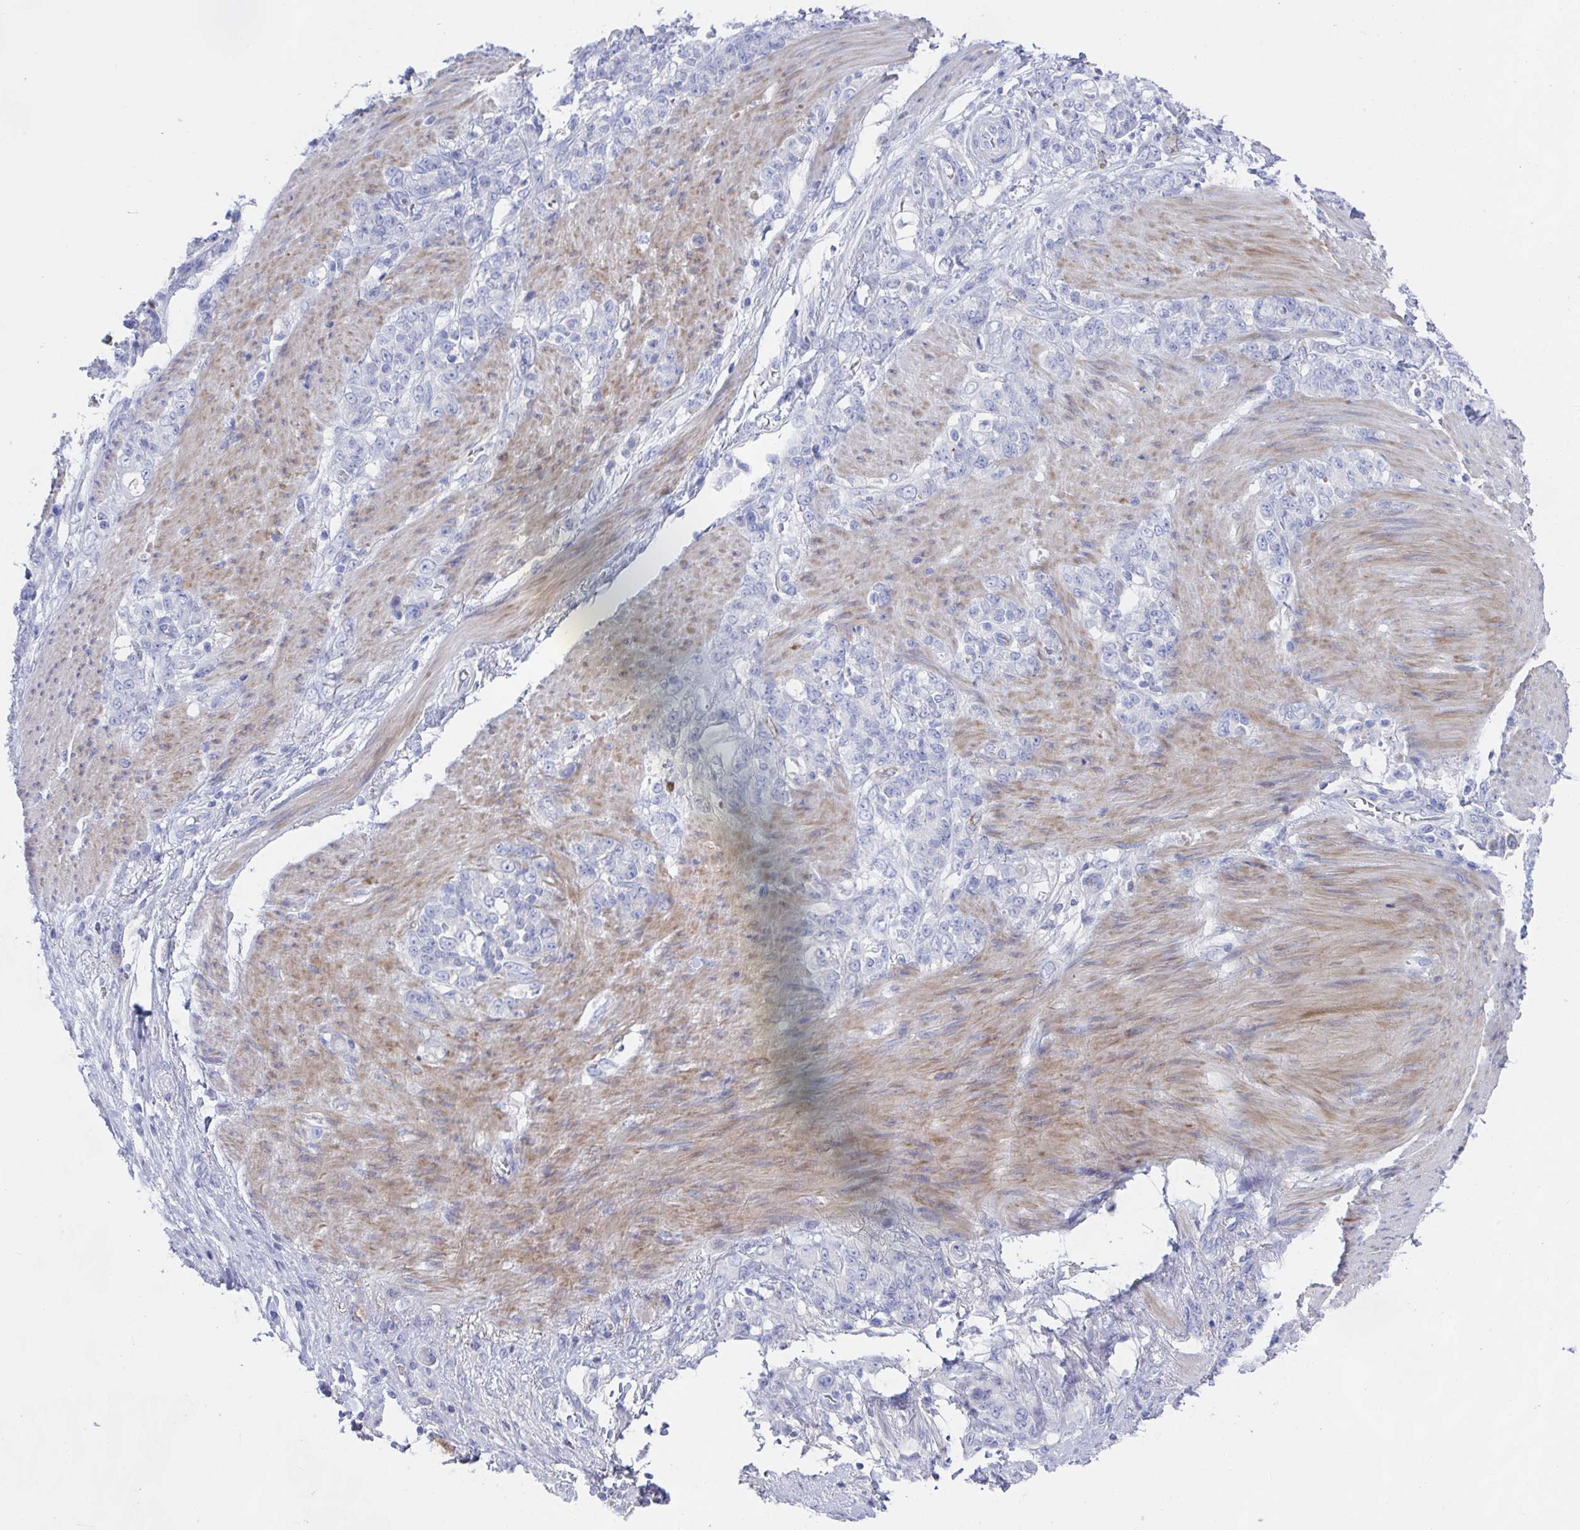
{"staining": {"intensity": "negative", "quantity": "none", "location": "none"}, "tissue": "stomach cancer", "cell_type": "Tumor cells", "image_type": "cancer", "snomed": [{"axis": "morphology", "description": "Adenocarcinoma, NOS"}, {"axis": "topography", "description": "Stomach"}], "caption": "Immunohistochemistry (IHC) of human stomach adenocarcinoma reveals no staining in tumor cells. The staining was performed using DAB to visualize the protein expression in brown, while the nuclei were stained in blue with hematoxylin (Magnification: 20x).", "gene": "TNFAIP6", "patient": {"sex": "female", "age": 79}}